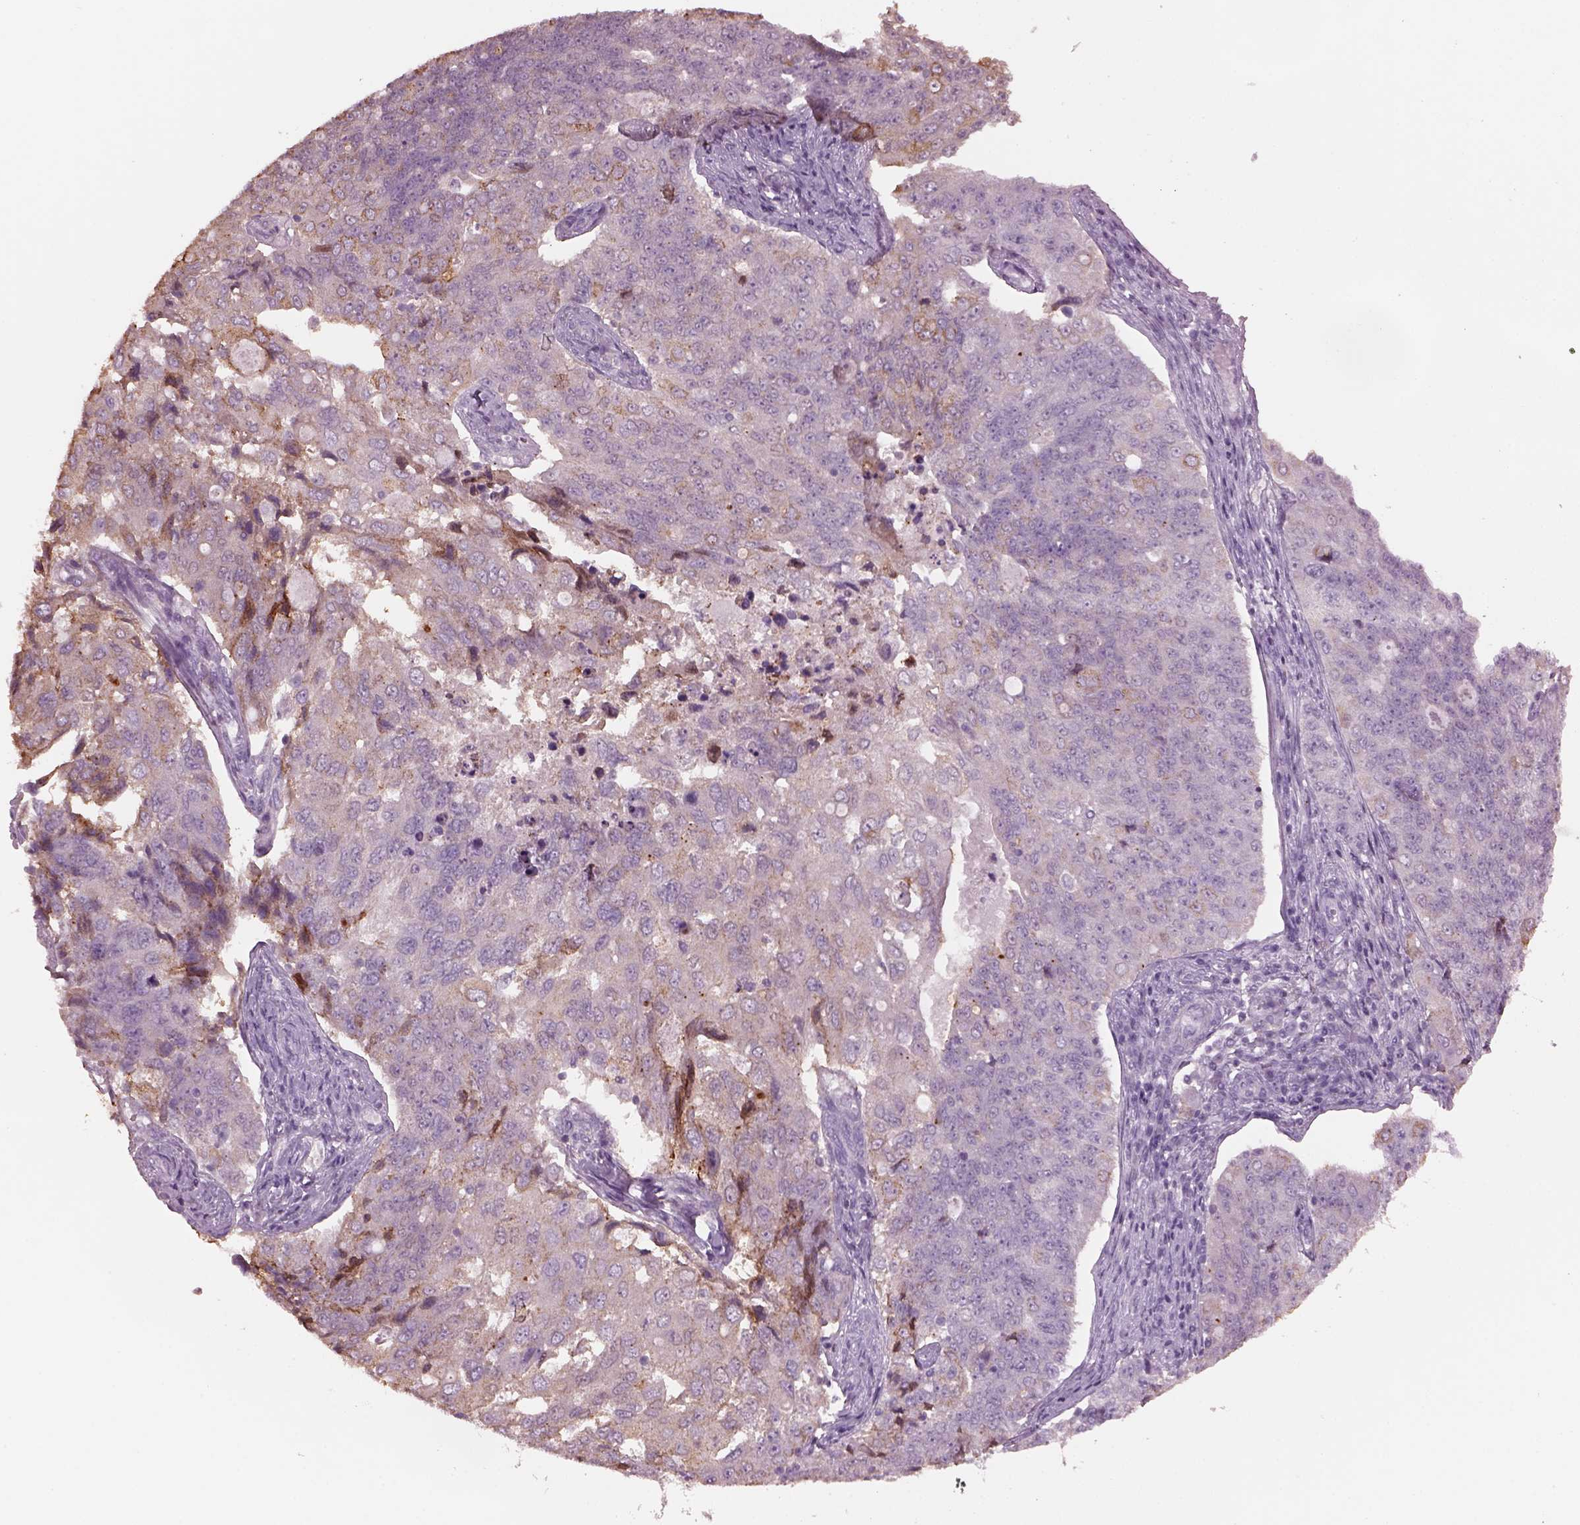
{"staining": {"intensity": "moderate", "quantity": "<25%", "location": "cytoplasmic/membranous"}, "tissue": "endometrial cancer", "cell_type": "Tumor cells", "image_type": "cancer", "snomed": [{"axis": "morphology", "description": "Adenocarcinoma, NOS"}, {"axis": "topography", "description": "Endometrium"}], "caption": "Adenocarcinoma (endometrial) stained with a protein marker displays moderate staining in tumor cells.", "gene": "SRI", "patient": {"sex": "female", "age": 43}}